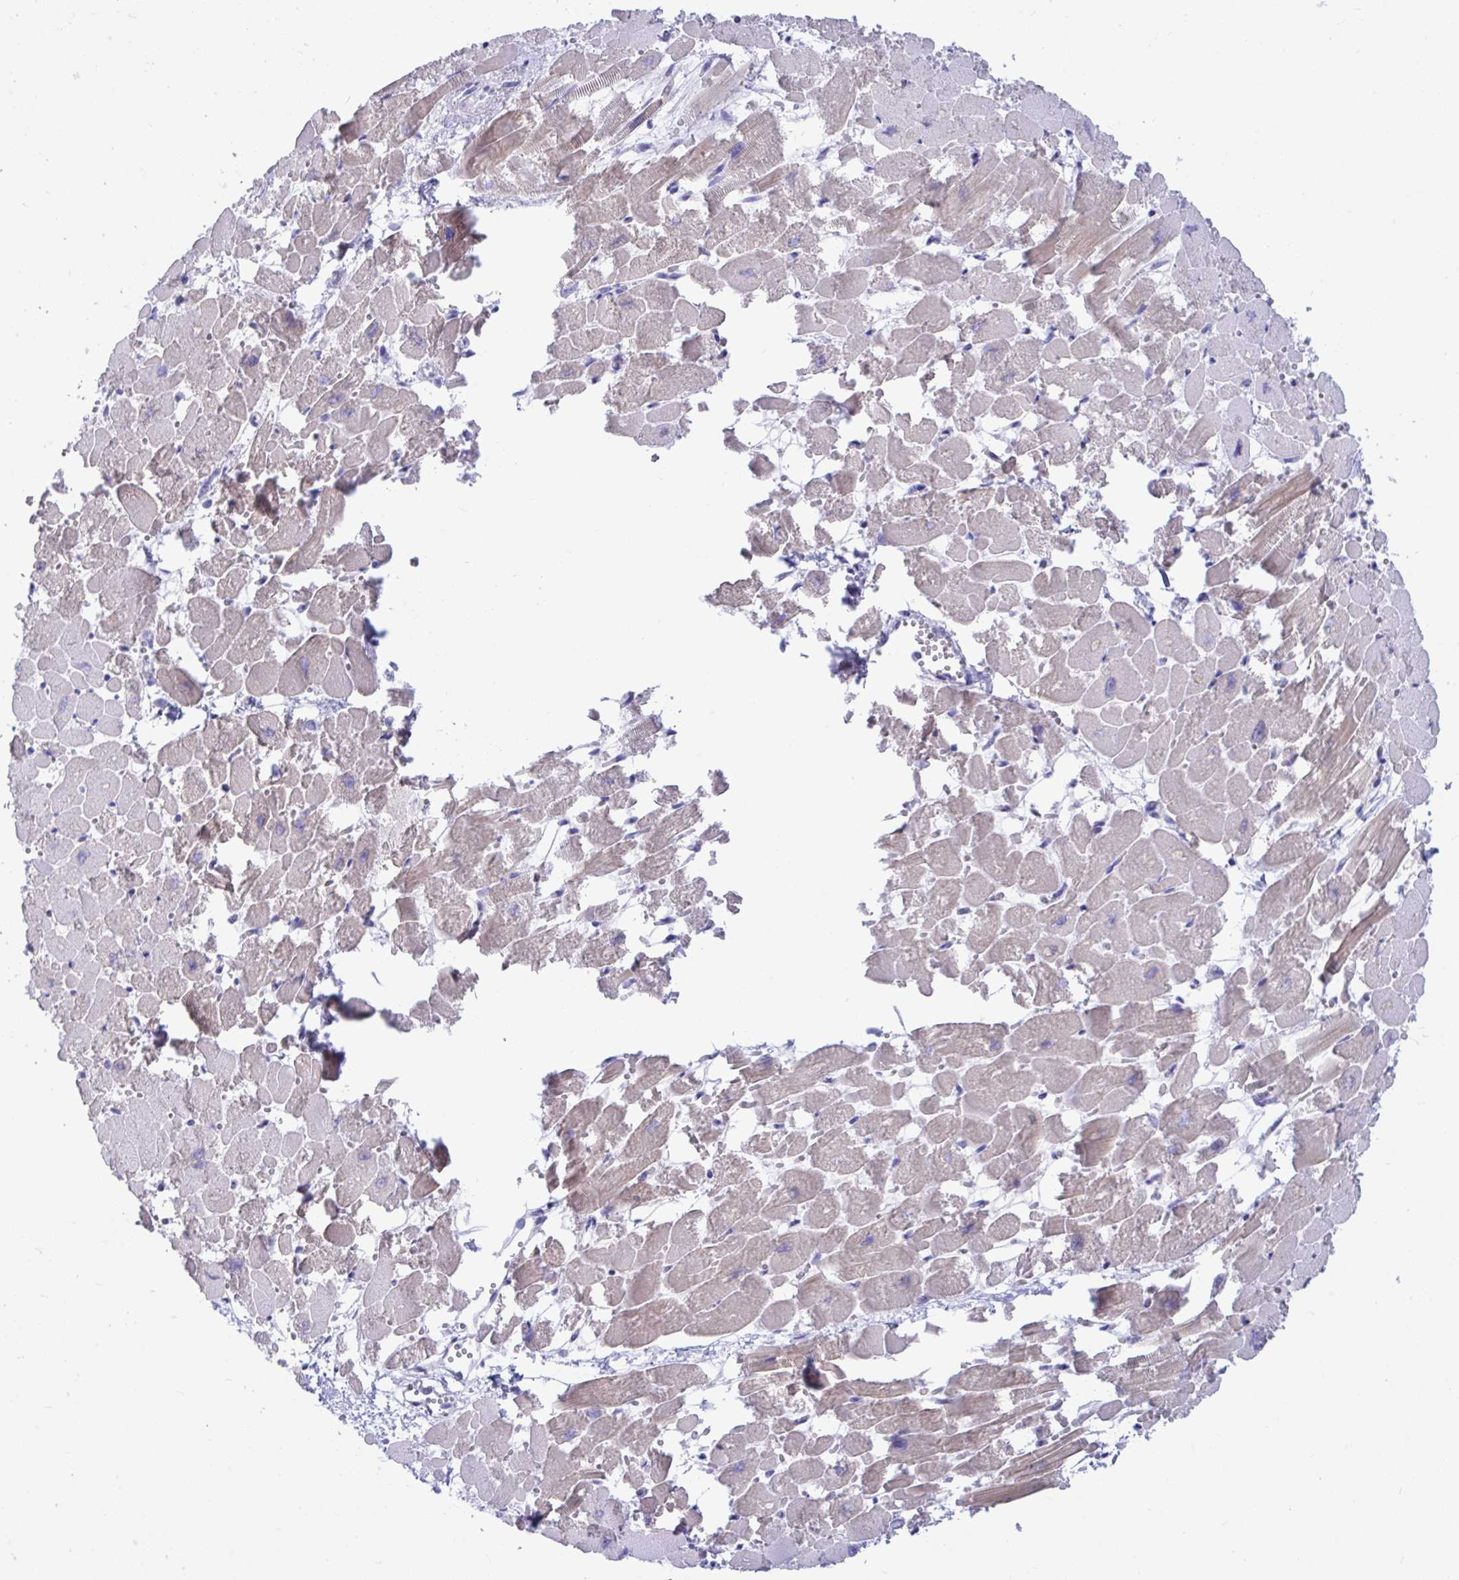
{"staining": {"intensity": "moderate", "quantity": "25%-75%", "location": "cytoplasmic/membranous"}, "tissue": "heart muscle", "cell_type": "Cardiomyocytes", "image_type": "normal", "snomed": [{"axis": "morphology", "description": "Normal tissue, NOS"}, {"axis": "topography", "description": "Heart"}], "caption": "IHC of unremarkable human heart muscle demonstrates medium levels of moderate cytoplasmic/membranous positivity in about 25%-75% of cardiomyocytes.", "gene": "SHISA8", "patient": {"sex": "female", "age": 52}}